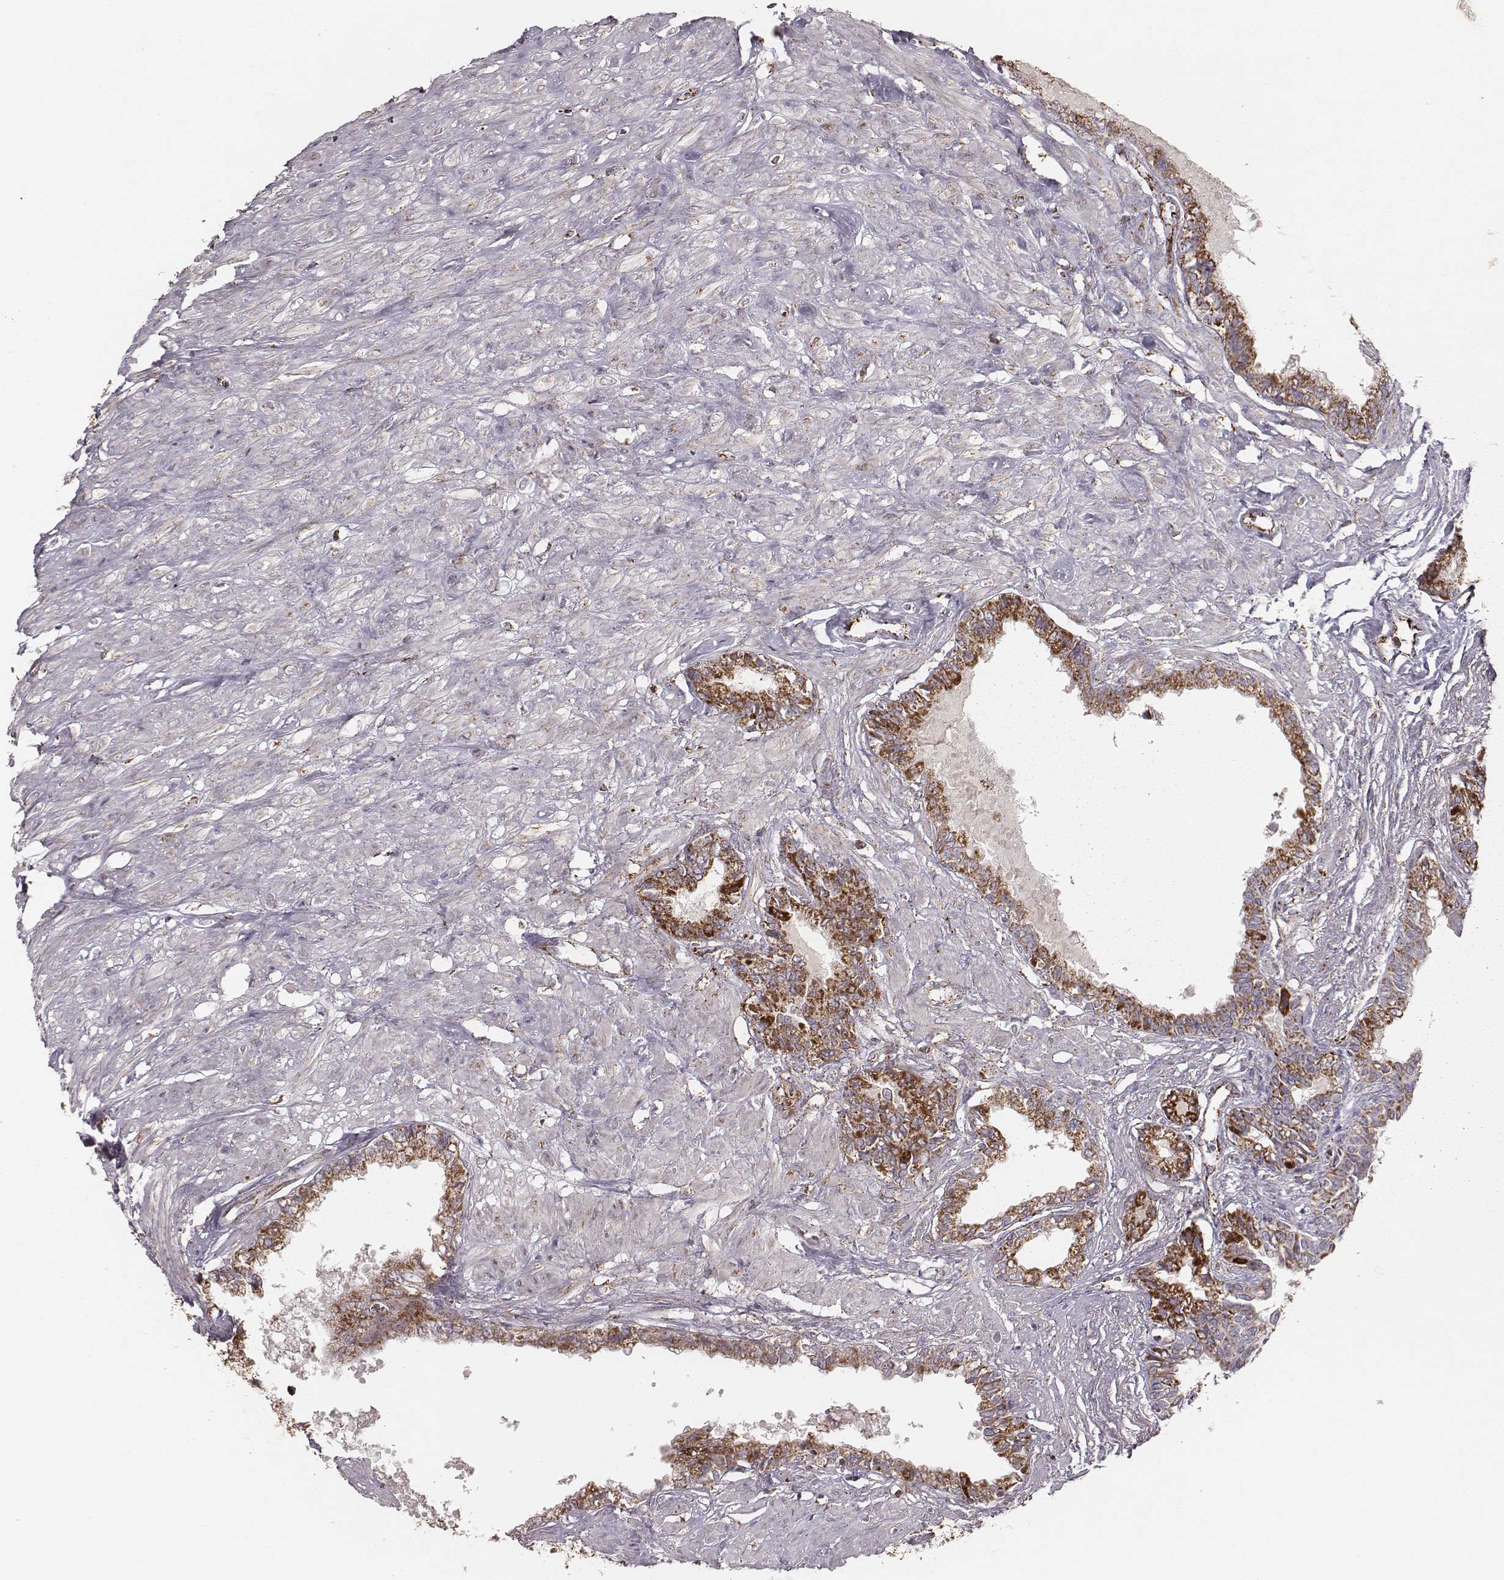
{"staining": {"intensity": "strong", "quantity": ">75%", "location": "cytoplasmic/membranous"}, "tissue": "seminal vesicle", "cell_type": "Glandular cells", "image_type": "normal", "snomed": [{"axis": "morphology", "description": "Normal tissue, NOS"}, {"axis": "morphology", "description": "Urothelial carcinoma, NOS"}, {"axis": "topography", "description": "Urinary bladder"}, {"axis": "topography", "description": "Seminal veicle"}], "caption": "An image of human seminal vesicle stained for a protein demonstrates strong cytoplasmic/membranous brown staining in glandular cells. (brown staining indicates protein expression, while blue staining denotes nuclei).", "gene": "TUFM", "patient": {"sex": "male", "age": 76}}